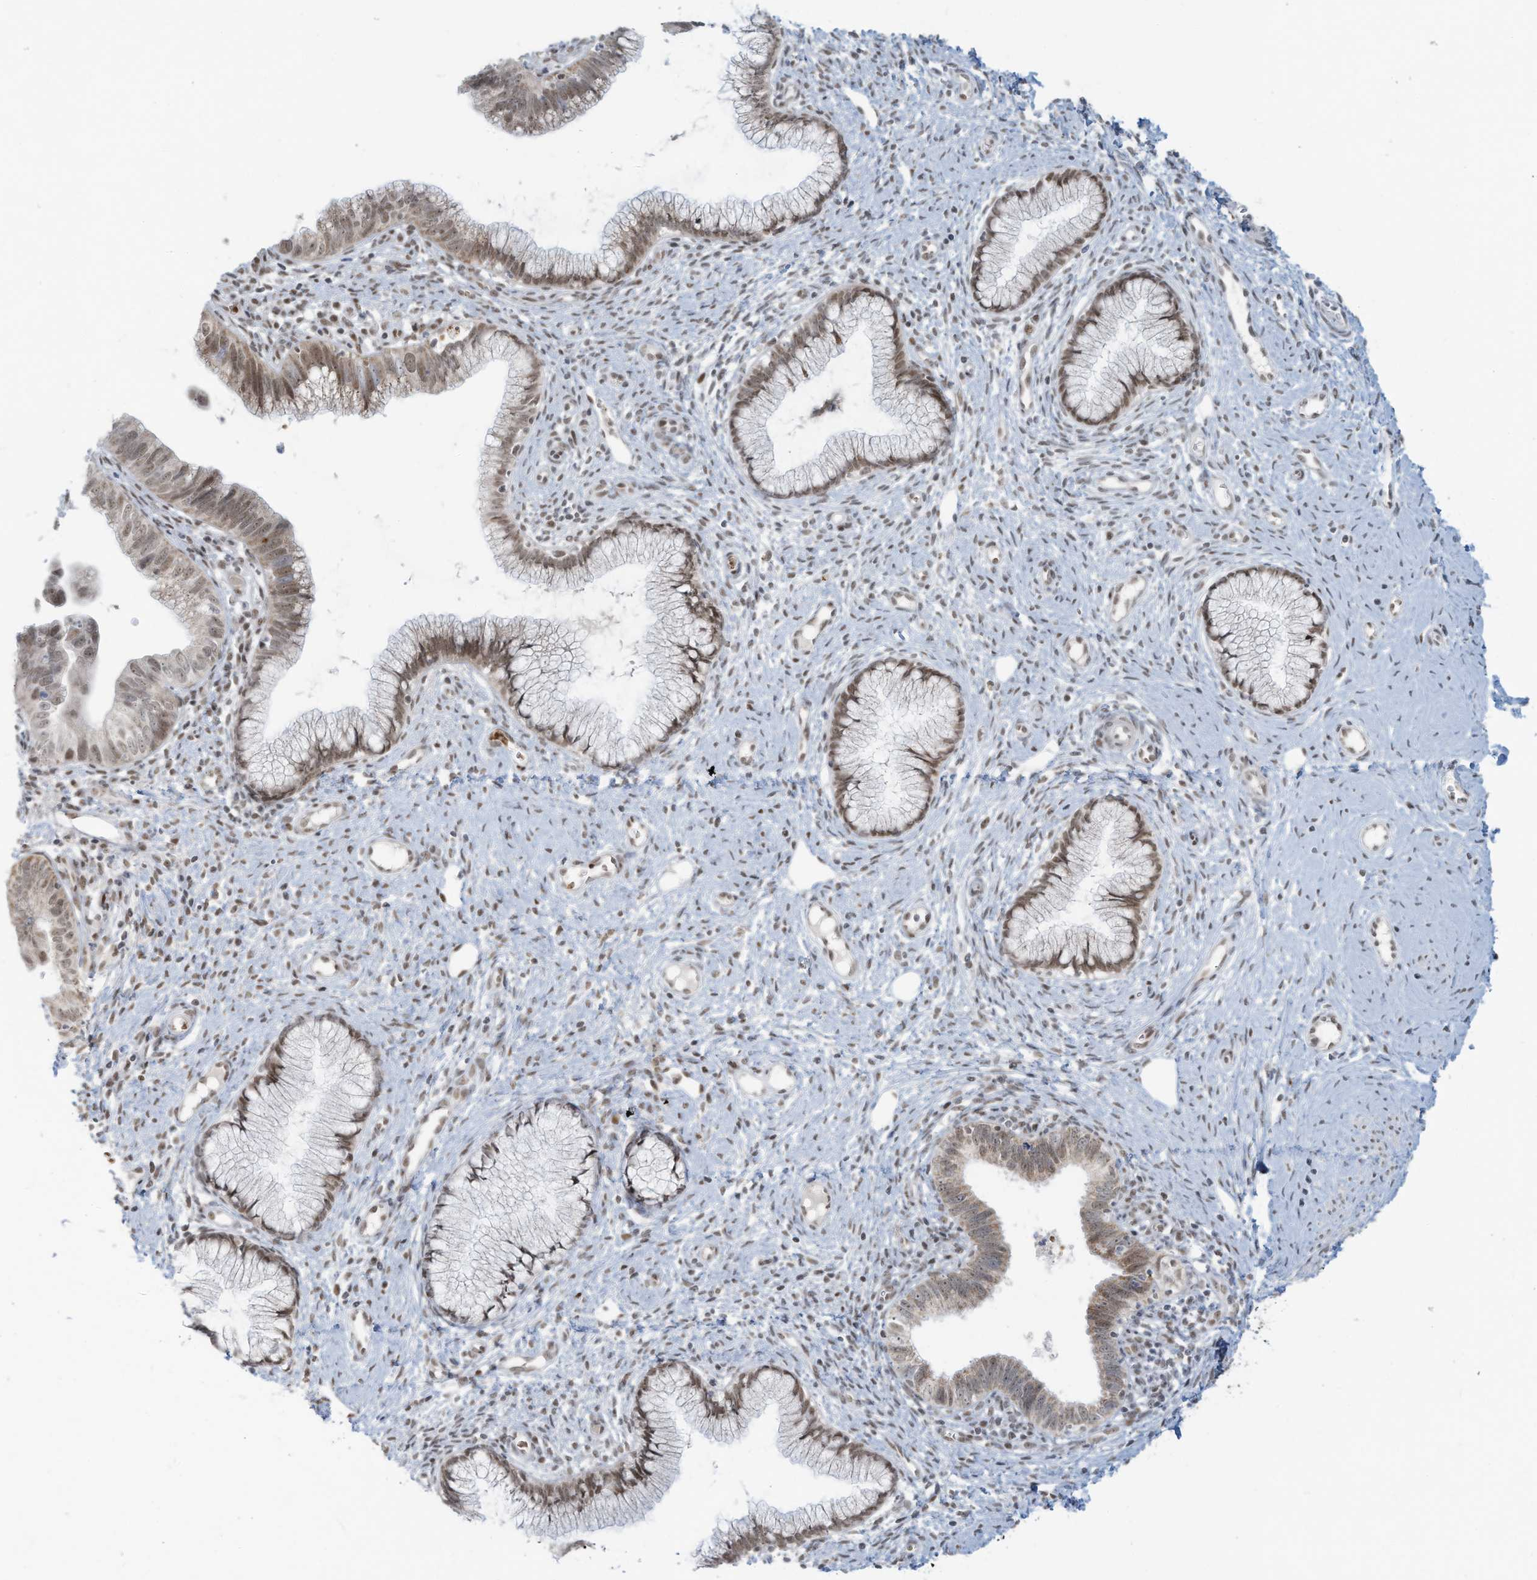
{"staining": {"intensity": "moderate", "quantity": ">75%", "location": "nuclear"}, "tissue": "cervical cancer", "cell_type": "Tumor cells", "image_type": "cancer", "snomed": [{"axis": "morphology", "description": "Adenocarcinoma, NOS"}, {"axis": "topography", "description": "Cervix"}], "caption": "A brown stain shows moderate nuclear staining of a protein in human cervical cancer (adenocarcinoma) tumor cells.", "gene": "ECT2L", "patient": {"sex": "female", "age": 36}}